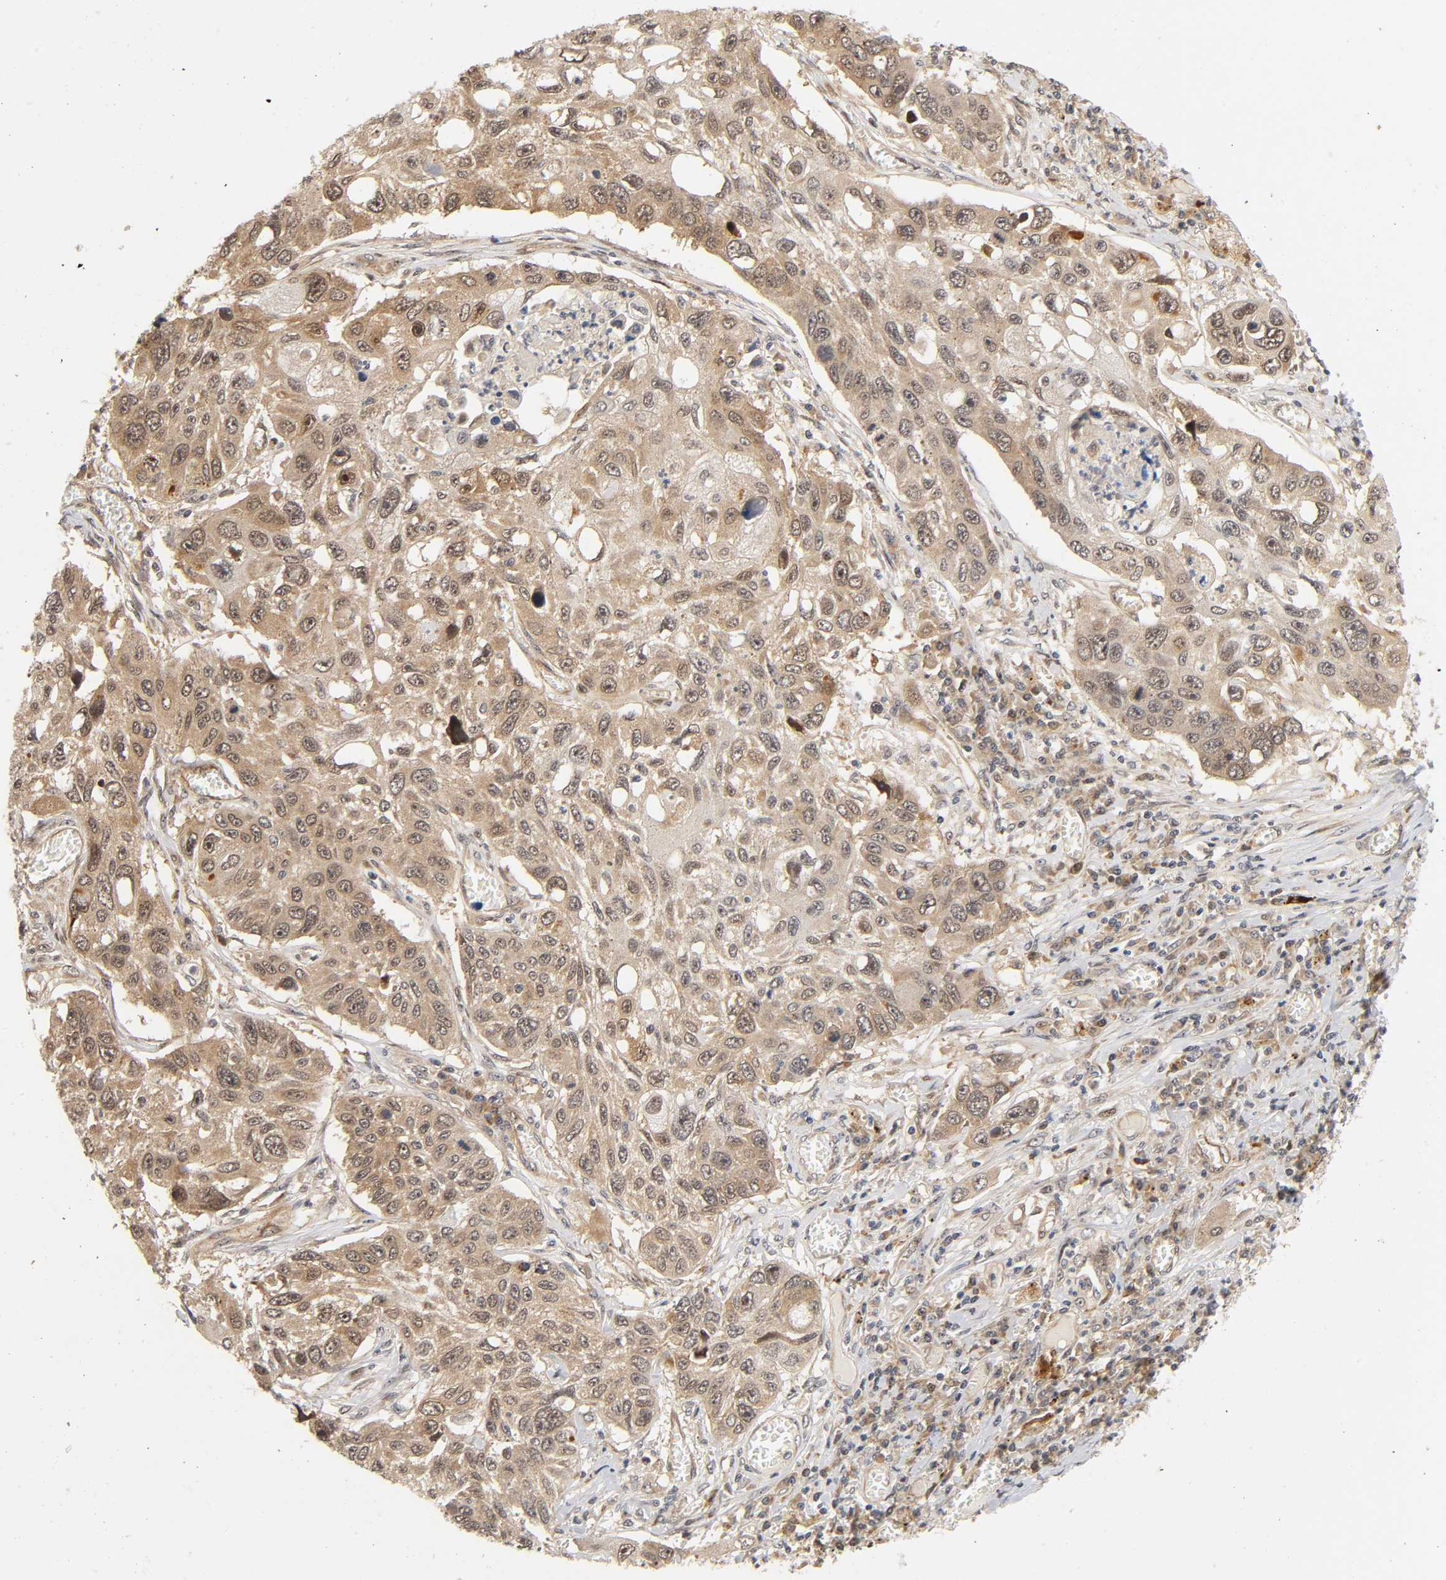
{"staining": {"intensity": "weak", "quantity": ">75%", "location": "cytoplasmic/membranous,nuclear"}, "tissue": "lung cancer", "cell_type": "Tumor cells", "image_type": "cancer", "snomed": [{"axis": "morphology", "description": "Squamous cell carcinoma, NOS"}, {"axis": "topography", "description": "Lung"}], "caption": "Immunohistochemistry (DAB) staining of squamous cell carcinoma (lung) reveals weak cytoplasmic/membranous and nuclear protein expression in approximately >75% of tumor cells.", "gene": "IQCJ-SCHIP1", "patient": {"sex": "male", "age": 71}}